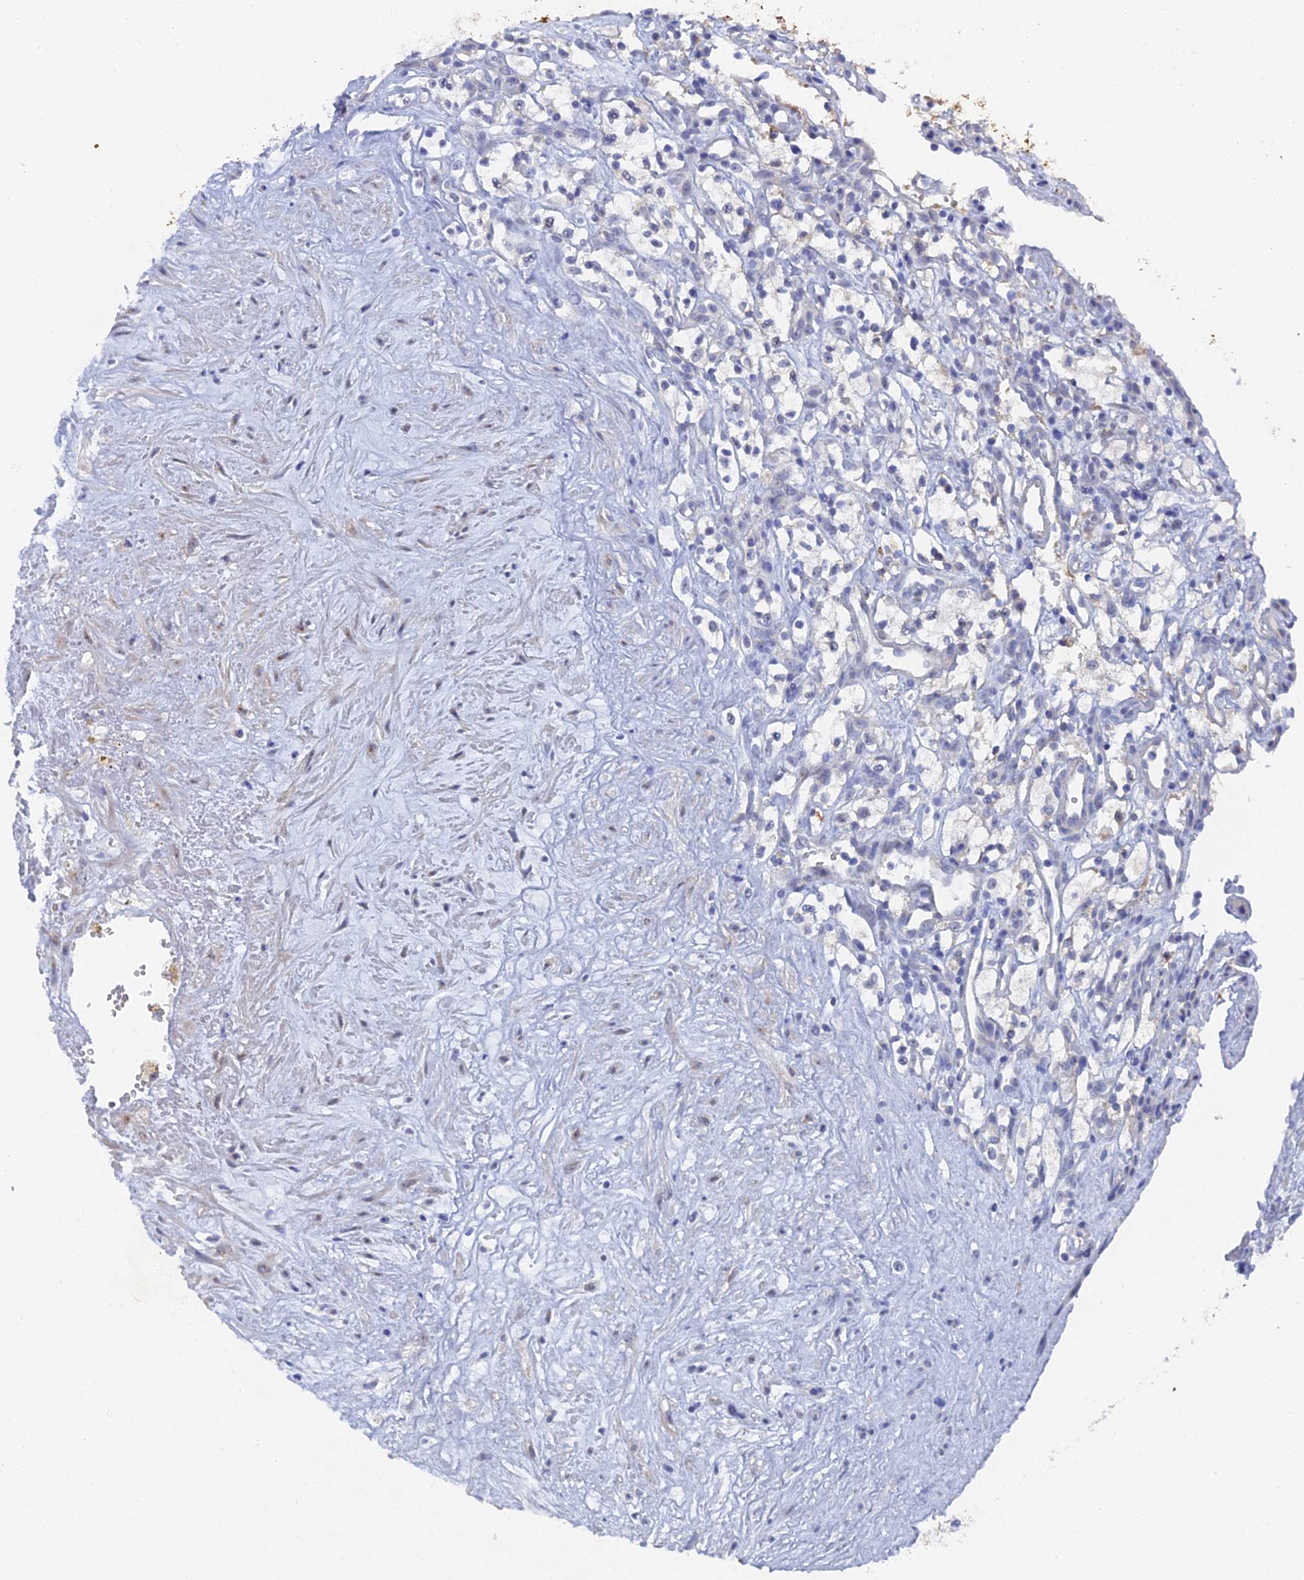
{"staining": {"intensity": "negative", "quantity": "none", "location": "none"}, "tissue": "renal cancer", "cell_type": "Tumor cells", "image_type": "cancer", "snomed": [{"axis": "morphology", "description": "Adenocarcinoma, NOS"}, {"axis": "topography", "description": "Kidney"}], "caption": "This micrograph is of renal cancer stained with immunohistochemistry (IHC) to label a protein in brown with the nuclei are counter-stained blue. There is no positivity in tumor cells.", "gene": "SRFBP1", "patient": {"sex": "male", "age": 59}}